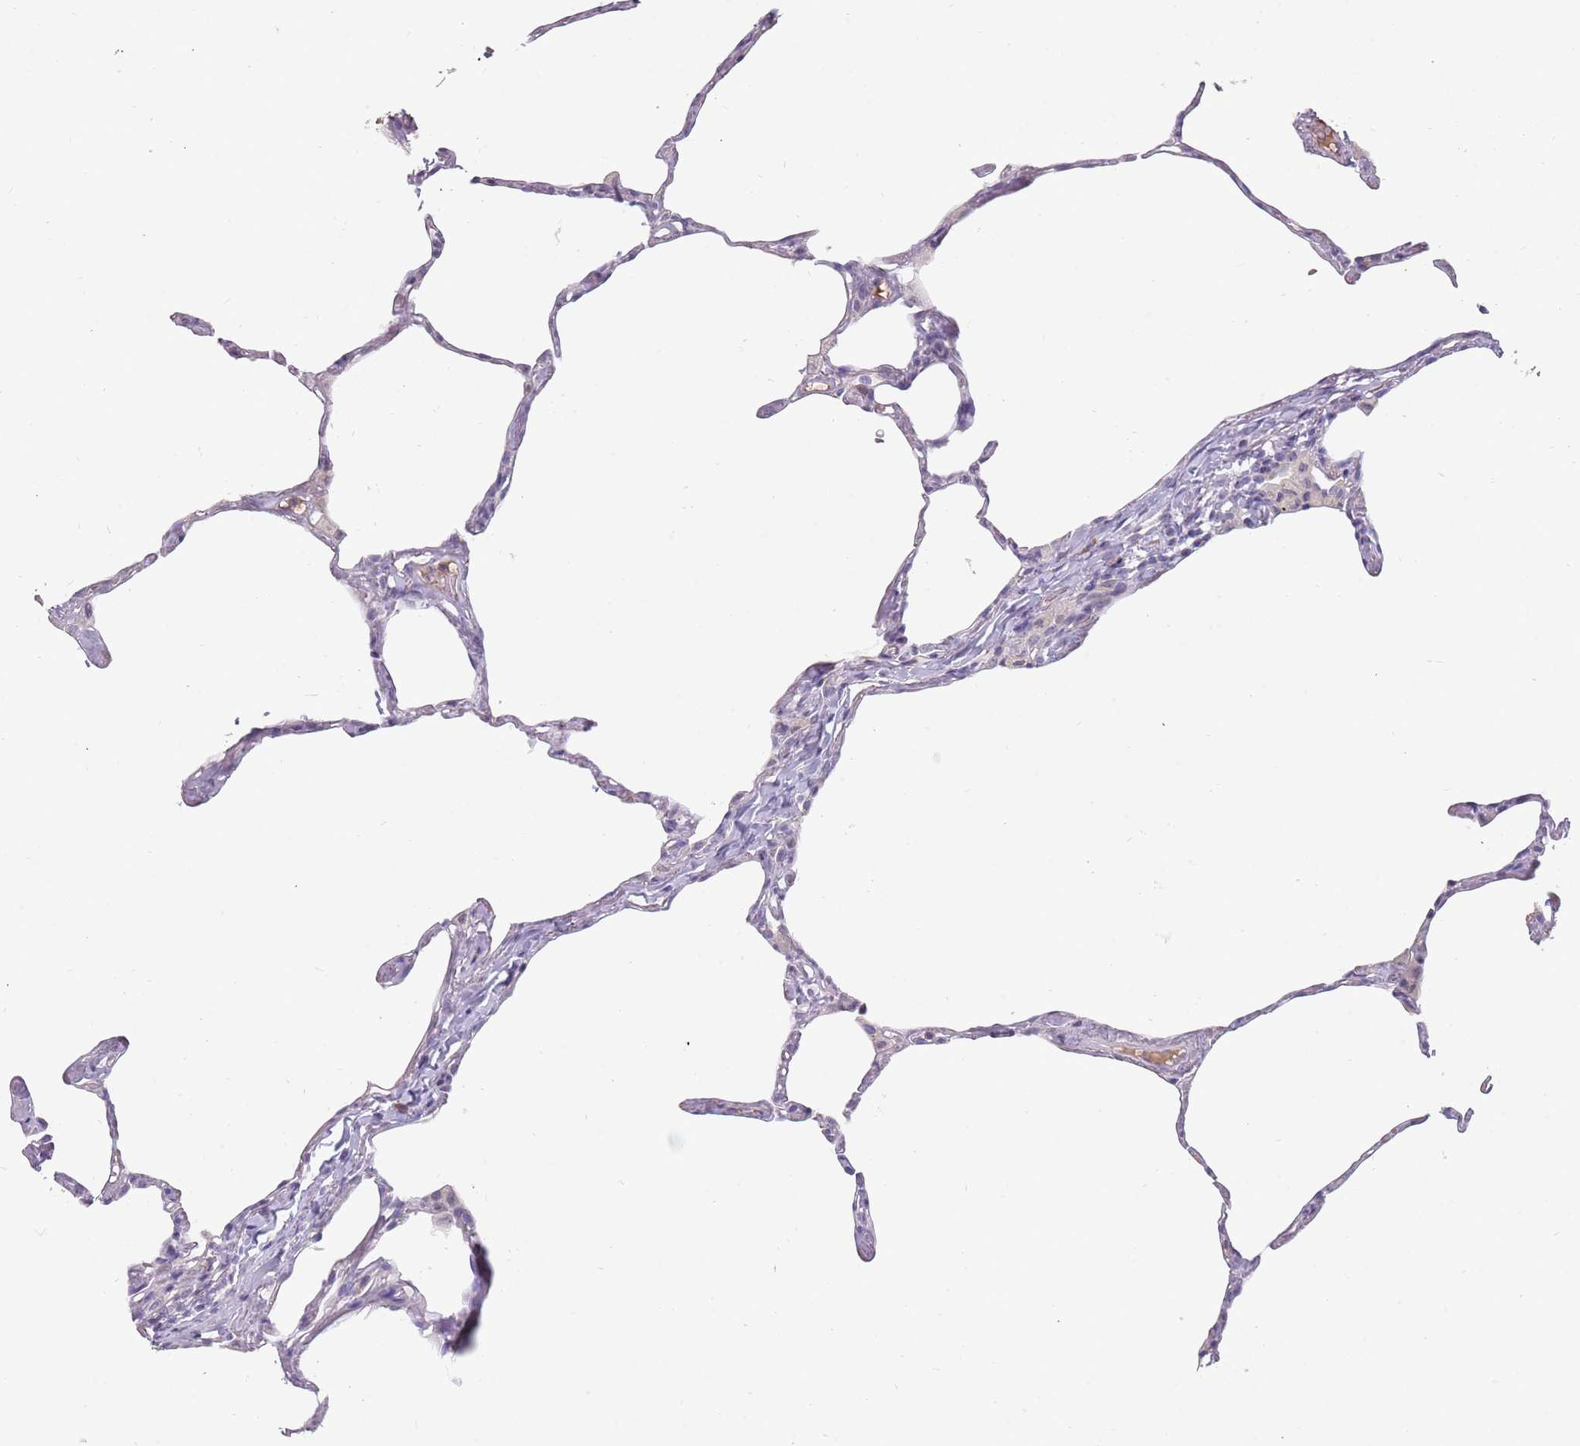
{"staining": {"intensity": "negative", "quantity": "none", "location": "none"}, "tissue": "lung", "cell_type": "Alveolar cells", "image_type": "normal", "snomed": [{"axis": "morphology", "description": "Normal tissue, NOS"}, {"axis": "topography", "description": "Lung"}], "caption": "A high-resolution micrograph shows IHC staining of normal lung, which demonstrates no significant positivity in alveolar cells. (DAB IHC with hematoxylin counter stain).", "gene": "DDX4", "patient": {"sex": "male", "age": 65}}